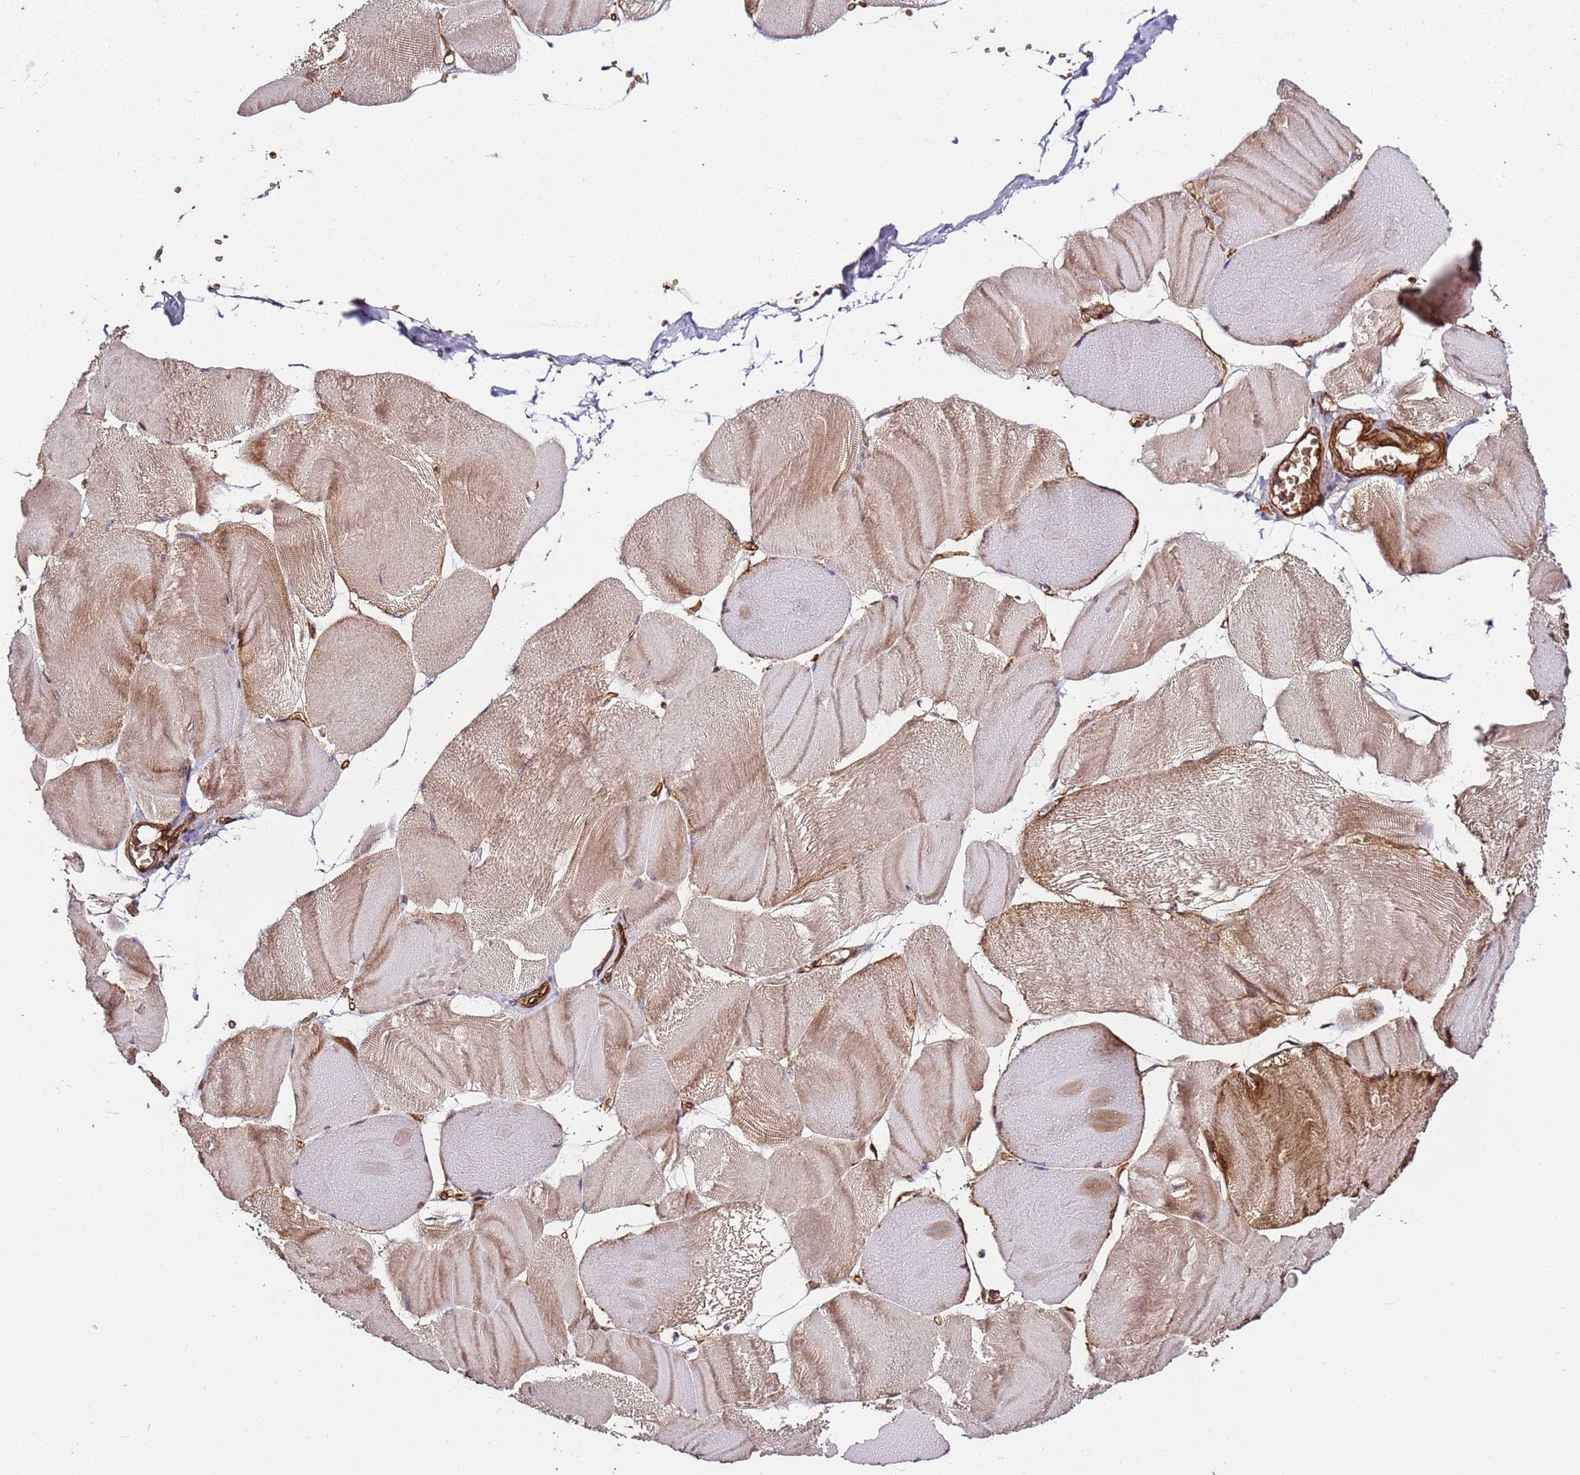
{"staining": {"intensity": "strong", "quantity": "25%-75%", "location": "cytoplasmic/membranous"}, "tissue": "skeletal muscle", "cell_type": "Myocytes", "image_type": "normal", "snomed": [{"axis": "morphology", "description": "Normal tissue, NOS"}, {"axis": "morphology", "description": "Basal cell carcinoma"}, {"axis": "topography", "description": "Skeletal muscle"}], "caption": "Immunohistochemical staining of normal skeletal muscle reveals 25%-75% levels of strong cytoplasmic/membranous protein staining in approximately 25%-75% of myocytes. The staining was performed using DAB (3,3'-diaminobenzidine) to visualize the protein expression in brown, while the nuclei were stained in blue with hematoxylin (Magnification: 20x).", "gene": "TM2D2", "patient": {"sex": "female", "age": 64}}